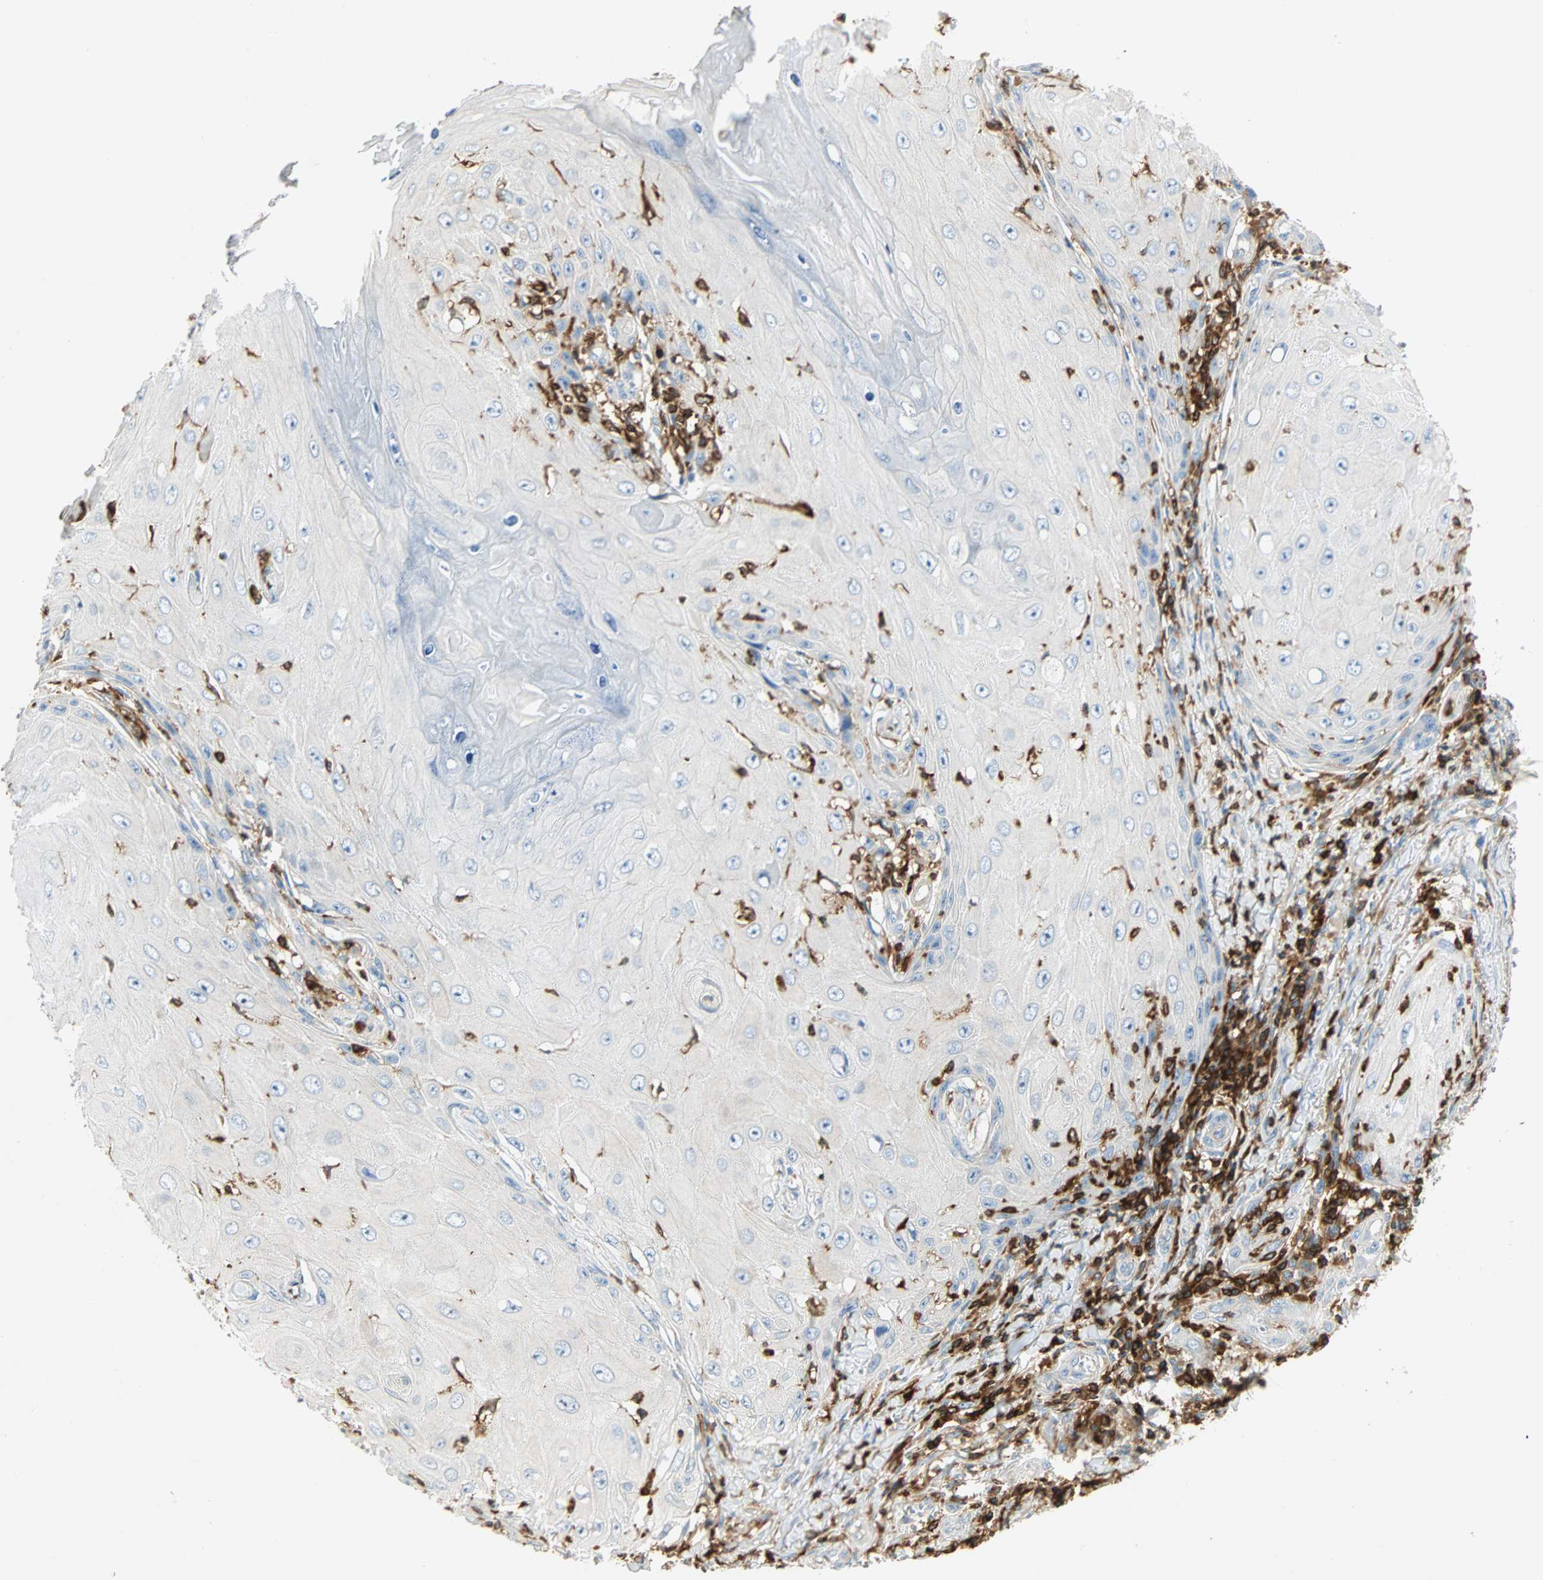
{"staining": {"intensity": "negative", "quantity": "none", "location": "none"}, "tissue": "skin cancer", "cell_type": "Tumor cells", "image_type": "cancer", "snomed": [{"axis": "morphology", "description": "Squamous cell carcinoma, NOS"}, {"axis": "topography", "description": "Skin"}], "caption": "IHC histopathology image of squamous cell carcinoma (skin) stained for a protein (brown), which shows no staining in tumor cells.", "gene": "FMNL1", "patient": {"sex": "female", "age": 73}}